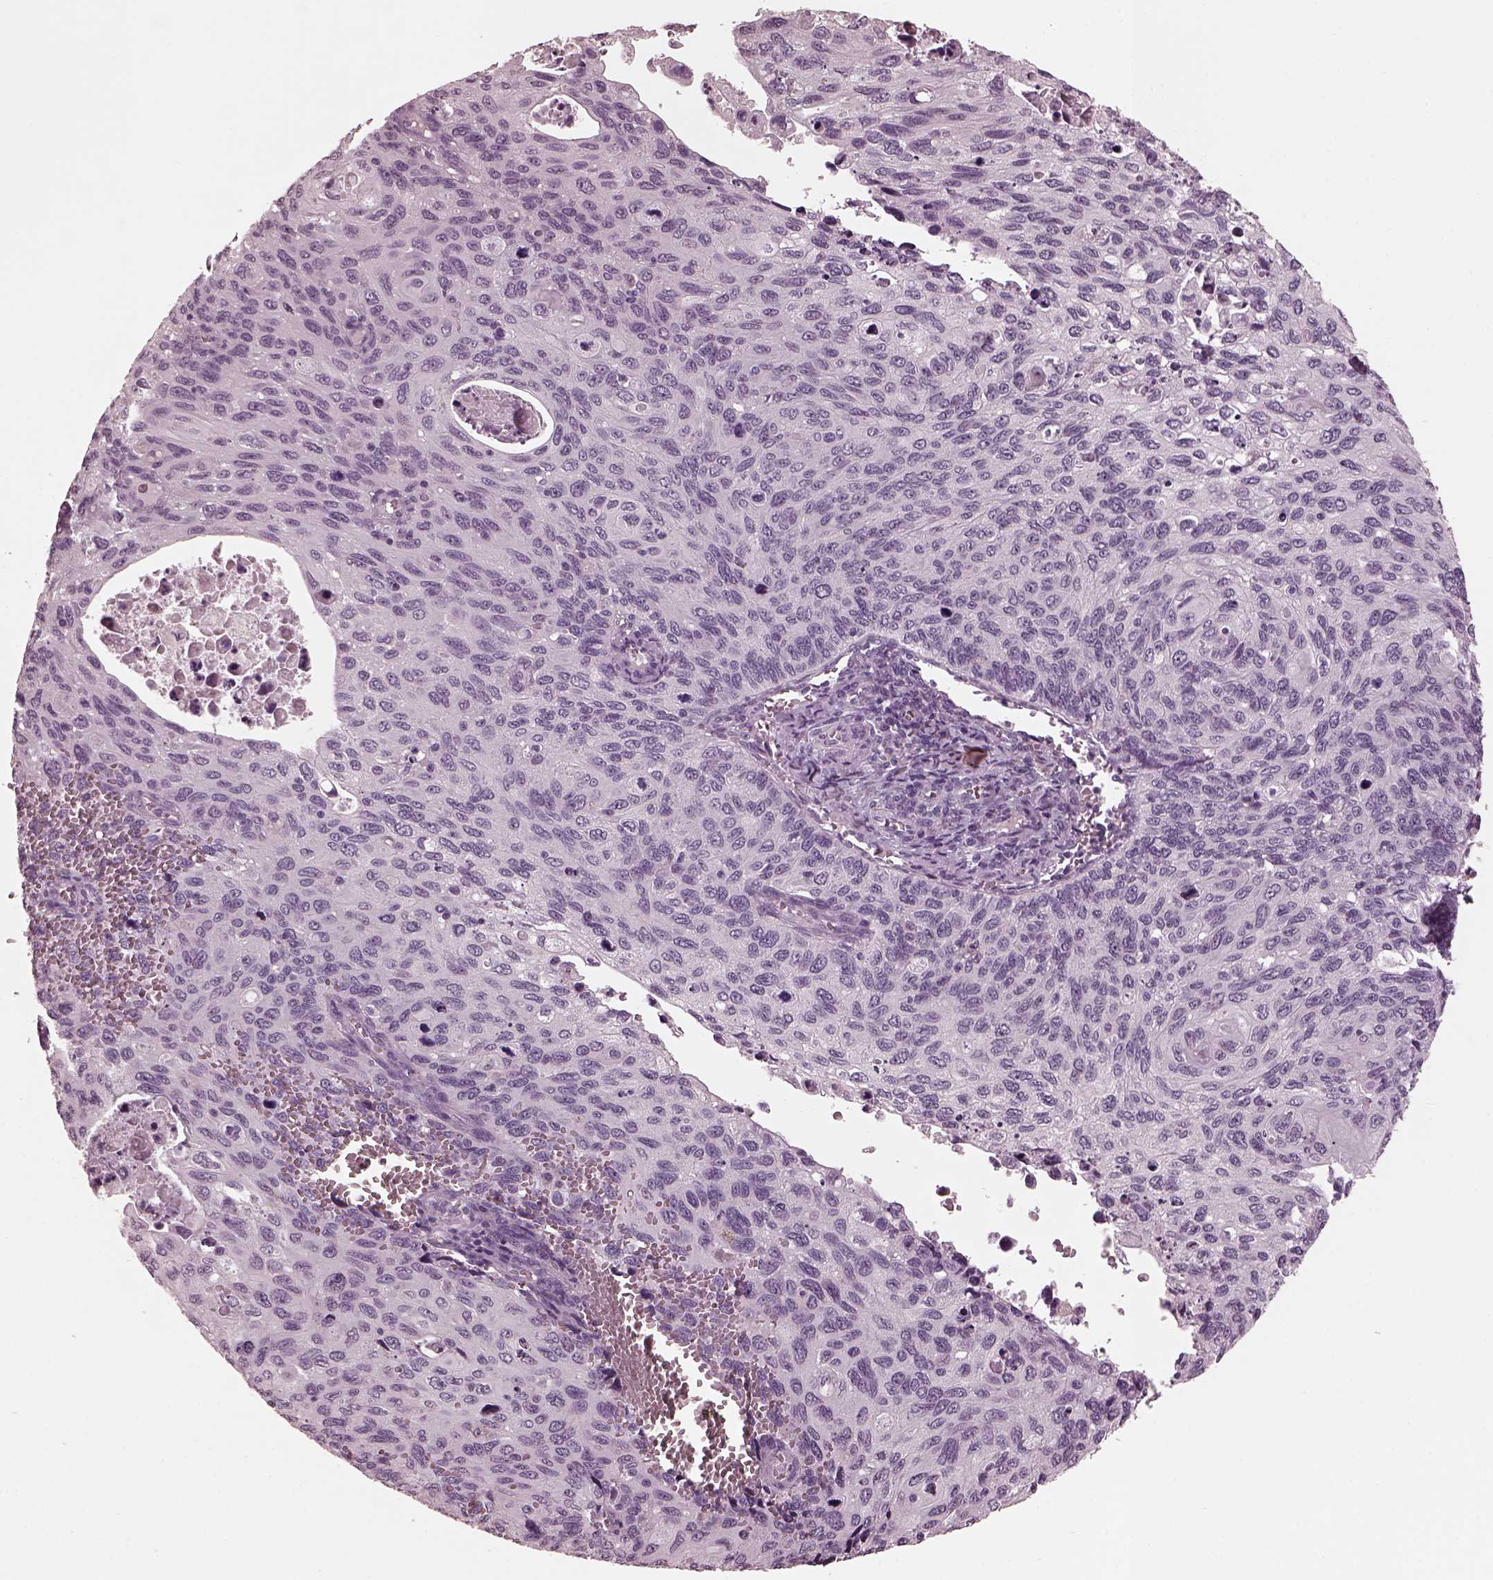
{"staining": {"intensity": "negative", "quantity": "none", "location": "none"}, "tissue": "cervical cancer", "cell_type": "Tumor cells", "image_type": "cancer", "snomed": [{"axis": "morphology", "description": "Squamous cell carcinoma, NOS"}, {"axis": "topography", "description": "Cervix"}], "caption": "A photomicrograph of cervical cancer (squamous cell carcinoma) stained for a protein shows no brown staining in tumor cells.", "gene": "CGA", "patient": {"sex": "female", "age": 70}}